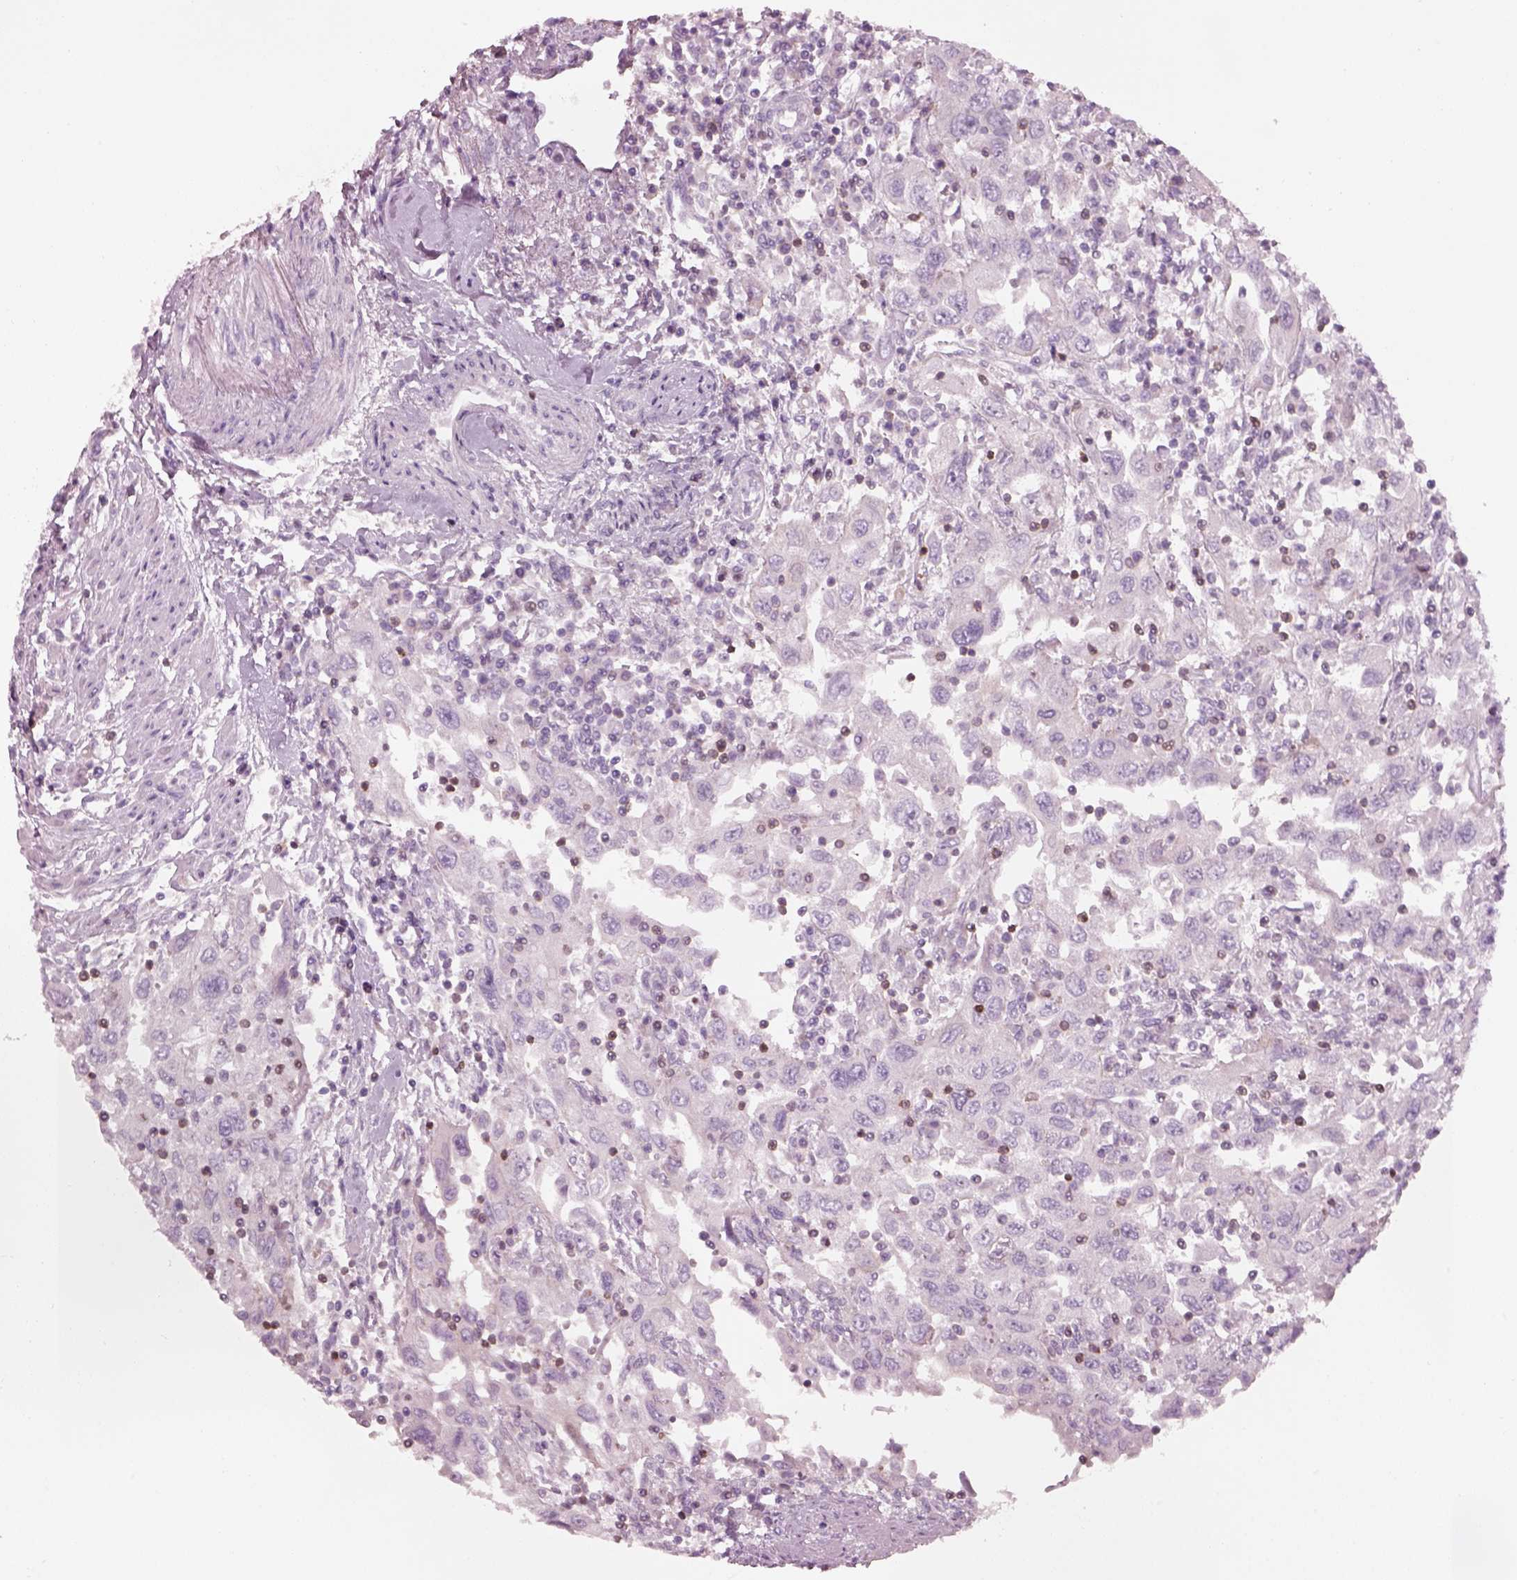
{"staining": {"intensity": "negative", "quantity": "none", "location": "none"}, "tissue": "urothelial cancer", "cell_type": "Tumor cells", "image_type": "cancer", "snomed": [{"axis": "morphology", "description": "Urothelial carcinoma, High grade"}, {"axis": "topography", "description": "Urinary bladder"}], "caption": "Immunohistochemistry (IHC) of human urothelial carcinoma (high-grade) exhibits no staining in tumor cells.", "gene": "SLC27A2", "patient": {"sex": "male", "age": 76}}